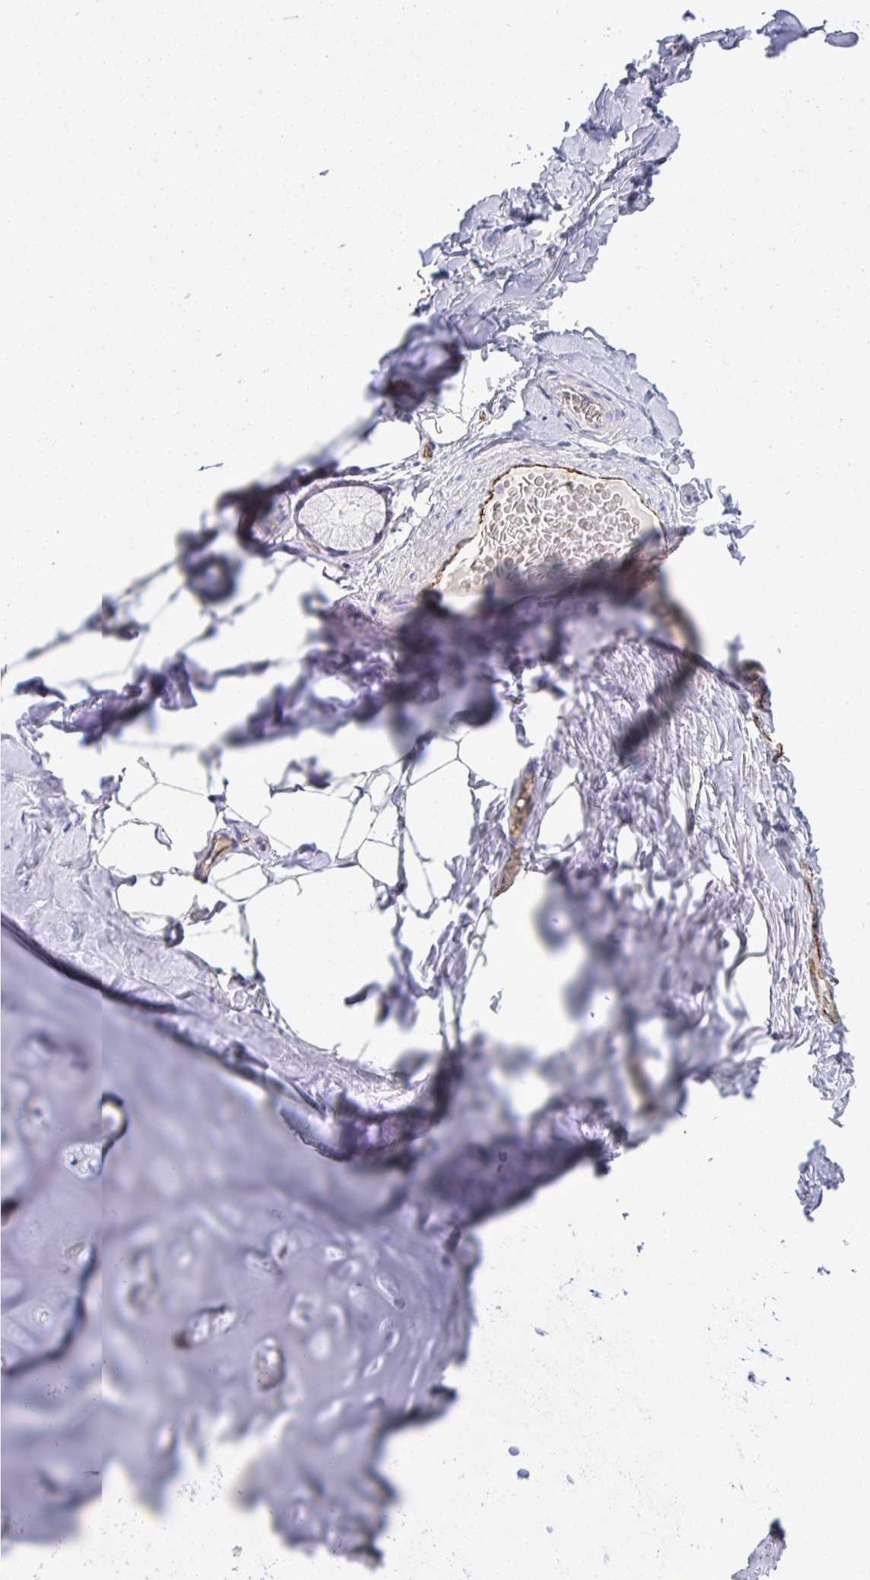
{"staining": {"intensity": "negative", "quantity": "none", "location": "none"}, "tissue": "adipose tissue", "cell_type": "Adipocytes", "image_type": "normal", "snomed": [{"axis": "morphology", "description": "Normal tissue, NOS"}, {"axis": "topography", "description": "Cartilage tissue"}, {"axis": "topography", "description": "Bronchus"}, {"axis": "topography", "description": "Peripheral nerve tissue"}], "caption": "The image reveals no staining of adipocytes in benign adipose tissue.", "gene": "TOR1AIP2", "patient": {"sex": "male", "age": 67}}